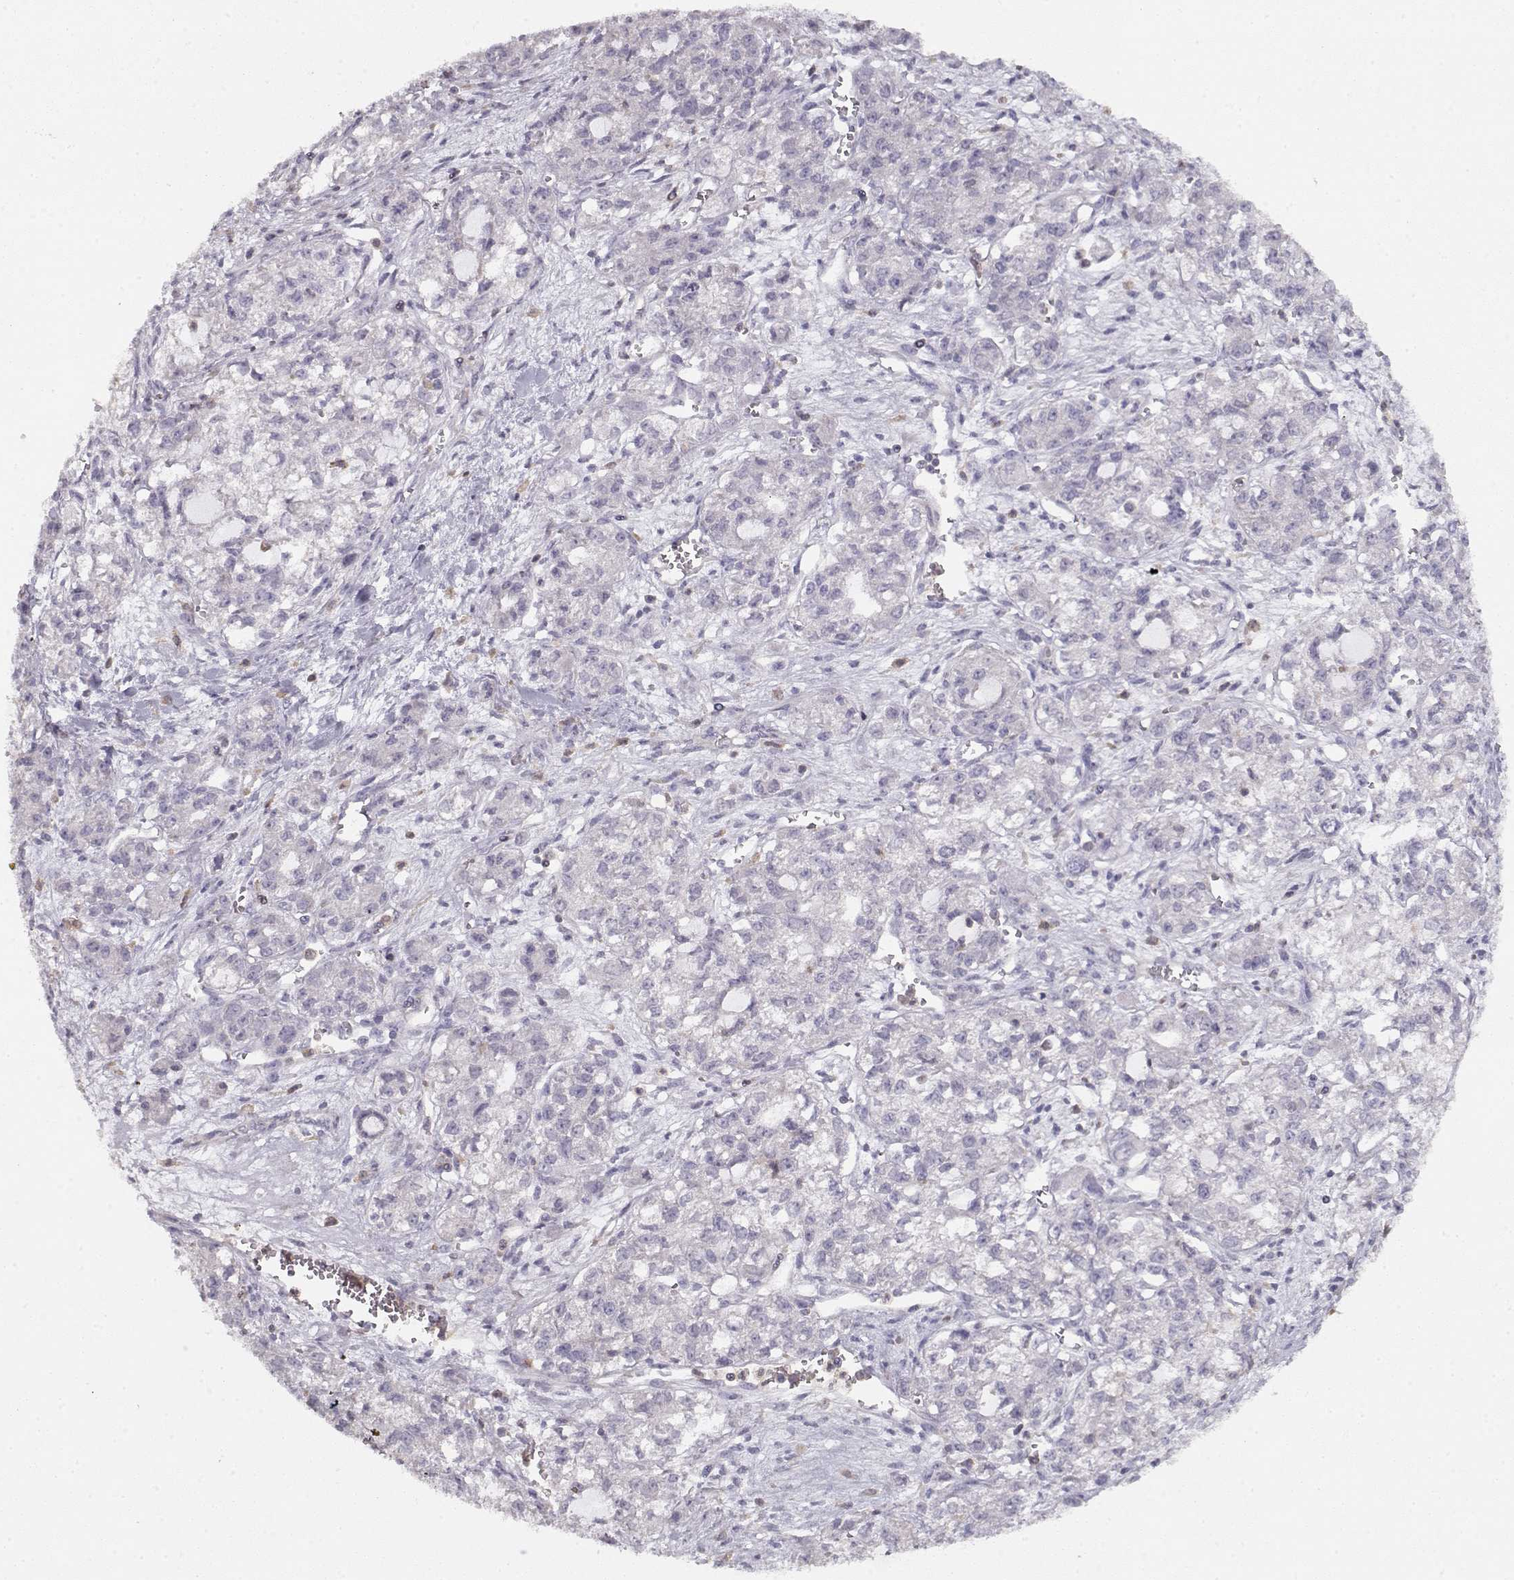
{"staining": {"intensity": "negative", "quantity": "none", "location": "none"}, "tissue": "ovarian cancer", "cell_type": "Tumor cells", "image_type": "cancer", "snomed": [{"axis": "morphology", "description": "Carcinoma, endometroid"}, {"axis": "topography", "description": "Ovary"}], "caption": "High magnification brightfield microscopy of ovarian cancer (endometroid carcinoma) stained with DAB (brown) and counterstained with hematoxylin (blue): tumor cells show no significant expression.", "gene": "VAV1", "patient": {"sex": "female", "age": 64}}